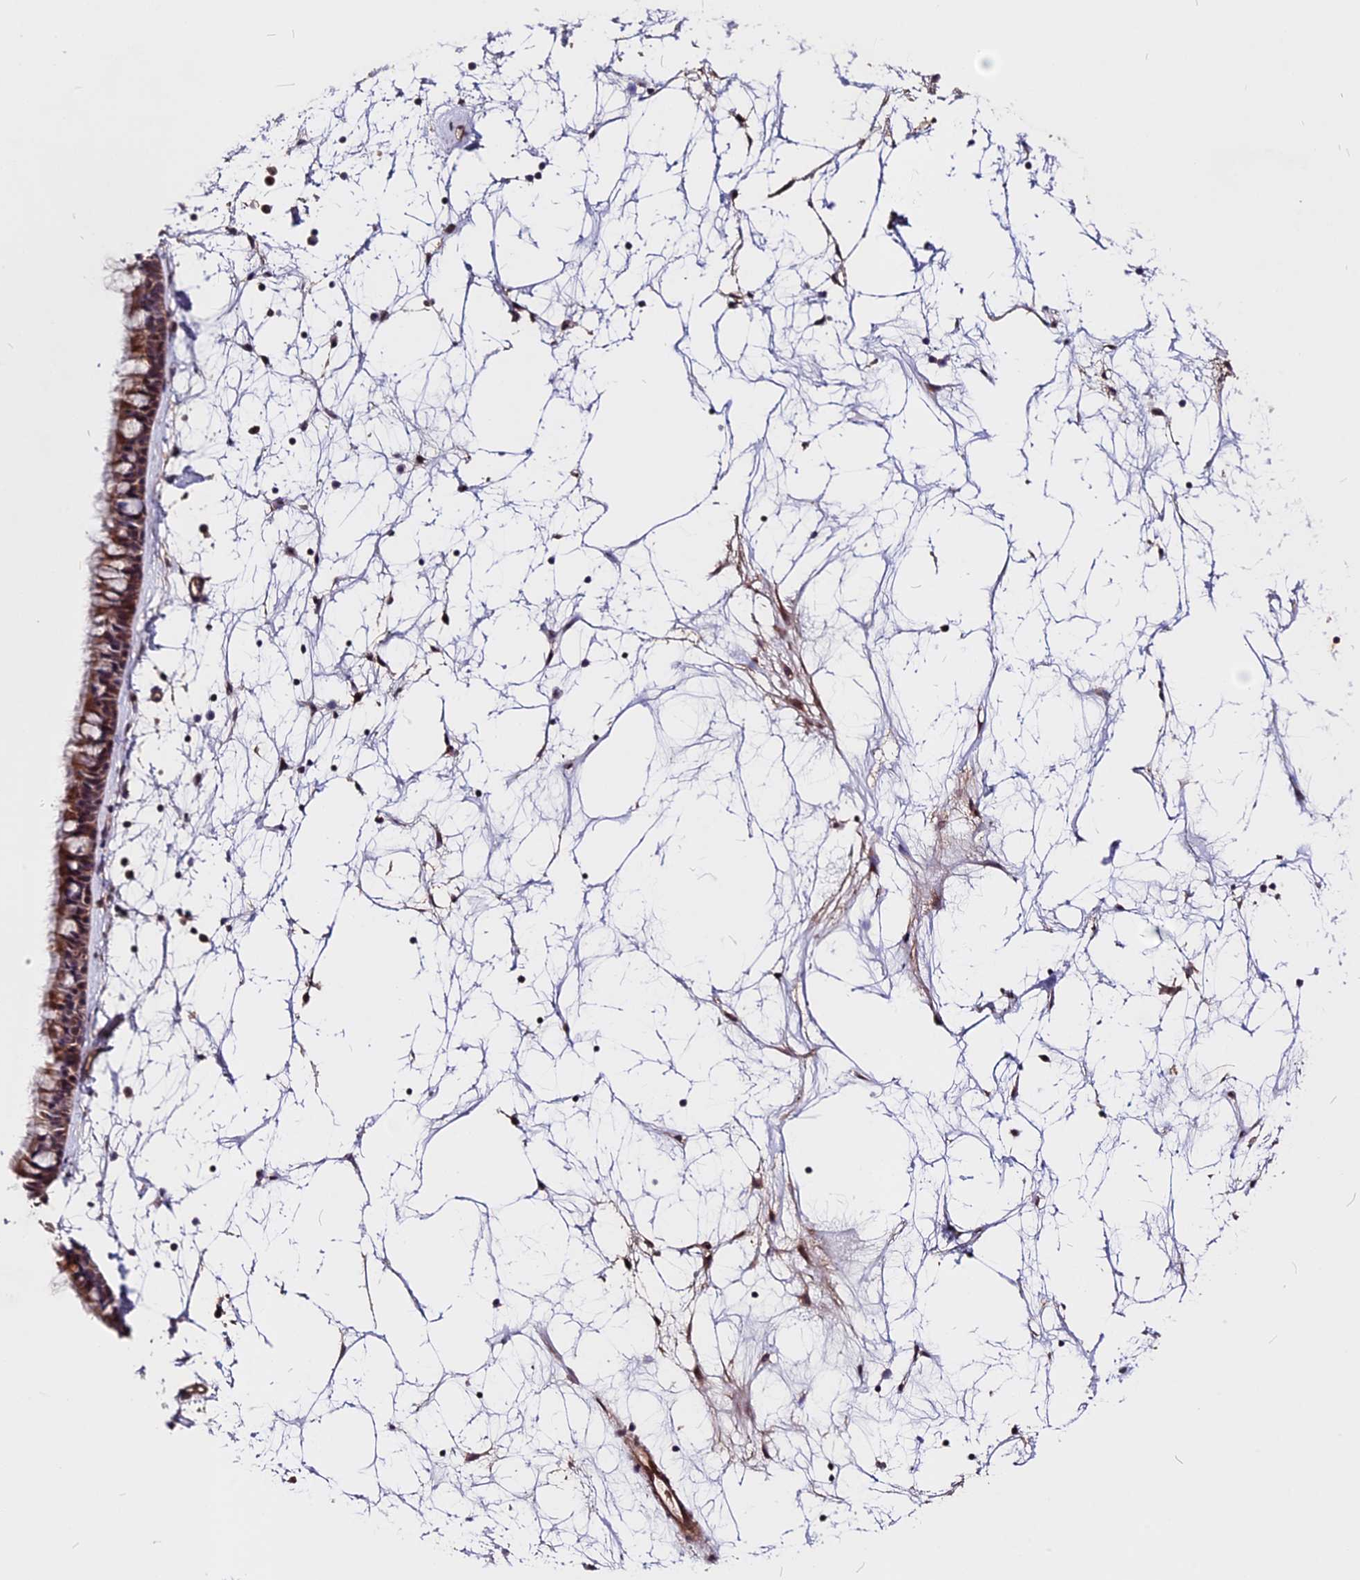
{"staining": {"intensity": "moderate", "quantity": "25%-75%", "location": "cytoplasmic/membranous"}, "tissue": "nasopharynx", "cell_type": "Respiratory epithelial cells", "image_type": "normal", "snomed": [{"axis": "morphology", "description": "Normal tissue, NOS"}, {"axis": "topography", "description": "Nasopharynx"}], "caption": "Immunohistochemistry image of unremarkable nasopharynx stained for a protein (brown), which shows medium levels of moderate cytoplasmic/membranous expression in about 25%-75% of respiratory epithelial cells.", "gene": "ZC3H10", "patient": {"sex": "male", "age": 64}}